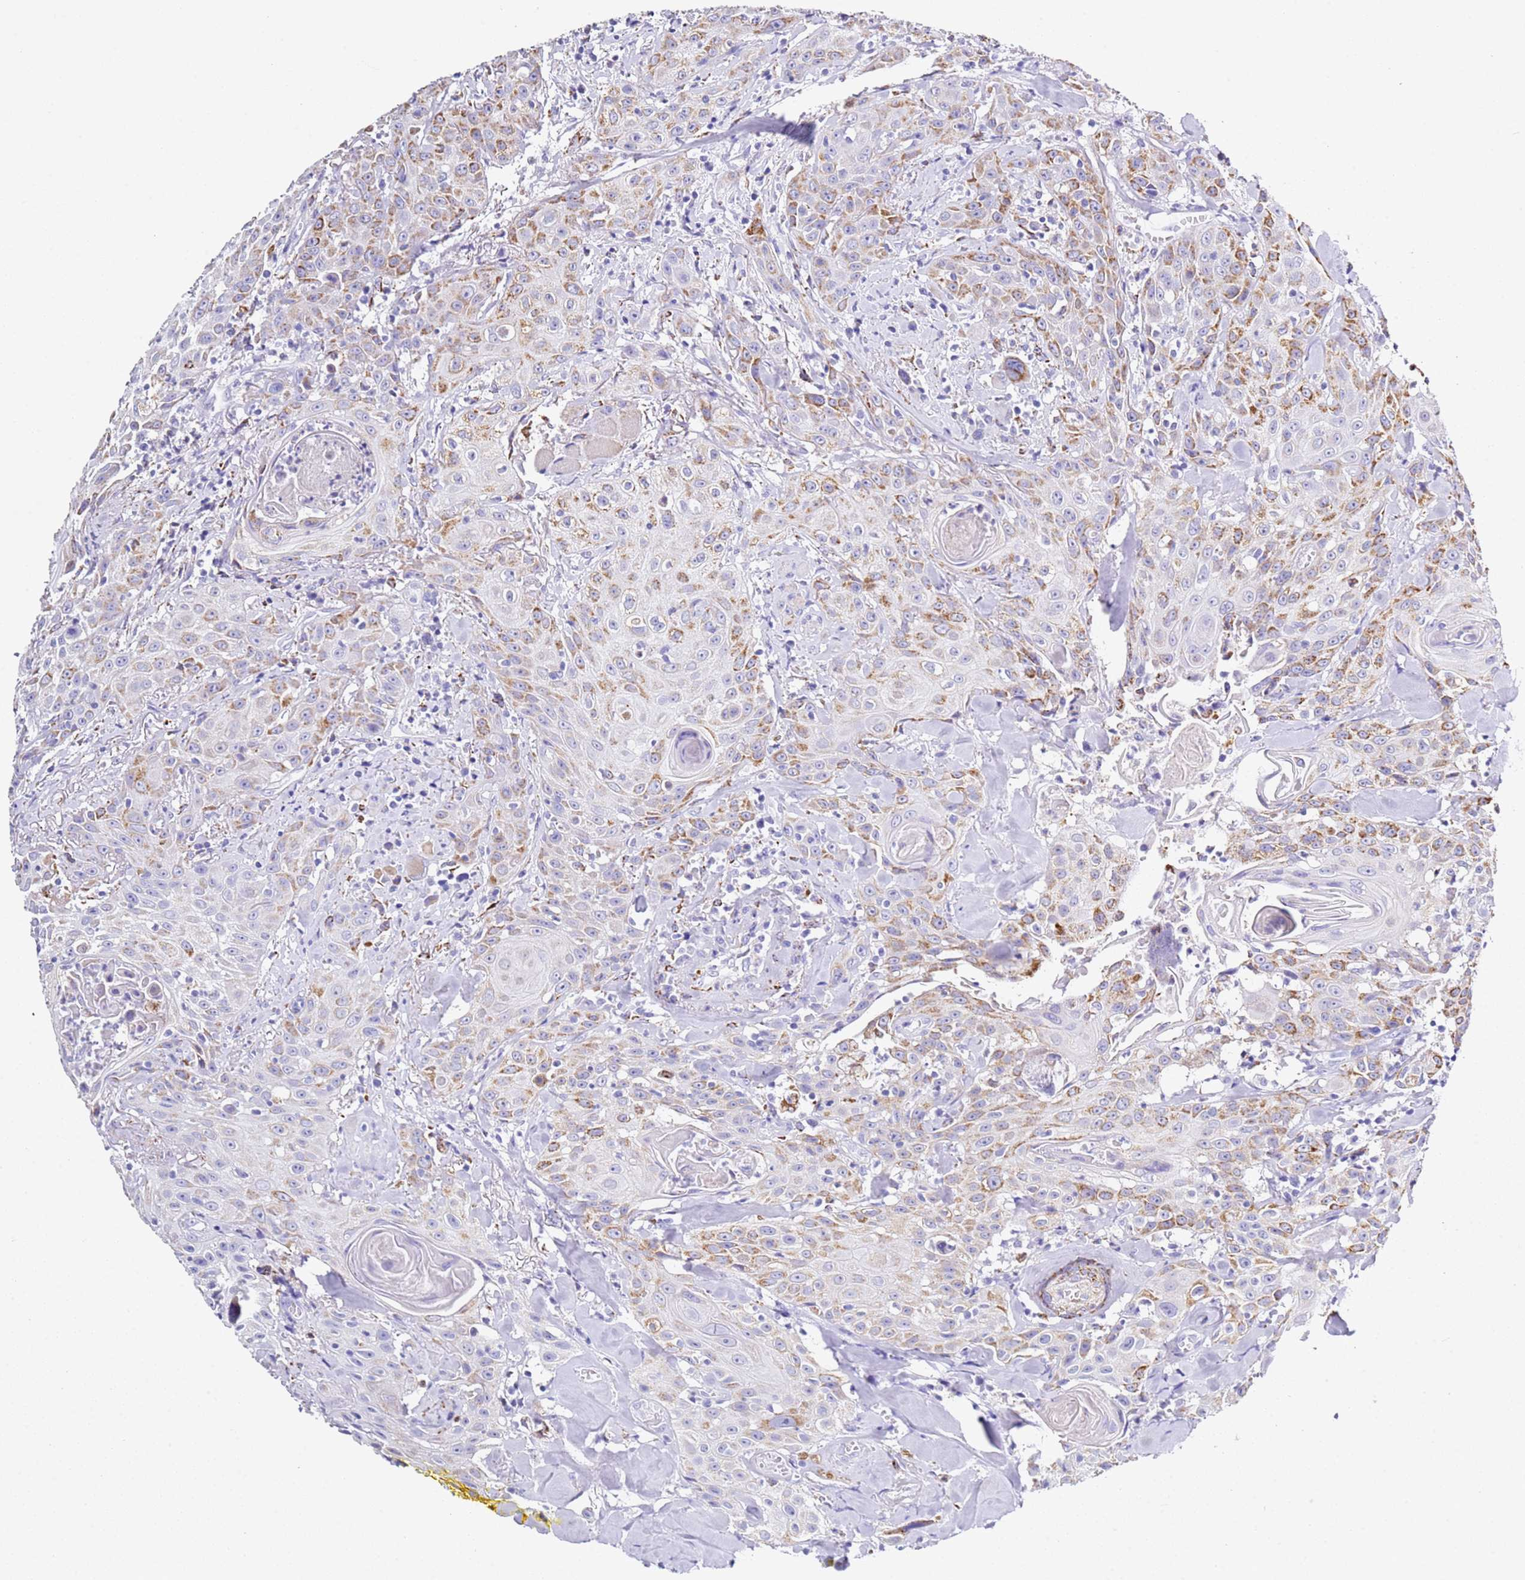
{"staining": {"intensity": "moderate", "quantity": "<25%", "location": "cytoplasmic/membranous"}, "tissue": "head and neck cancer", "cell_type": "Tumor cells", "image_type": "cancer", "snomed": [{"axis": "morphology", "description": "Squamous cell carcinoma, NOS"}, {"axis": "topography", "description": "Oral tissue"}, {"axis": "topography", "description": "Head-Neck"}], "caption": "Head and neck squamous cell carcinoma tissue exhibits moderate cytoplasmic/membranous positivity in about <25% of tumor cells", "gene": "PTBP2", "patient": {"sex": "female", "age": 82}}